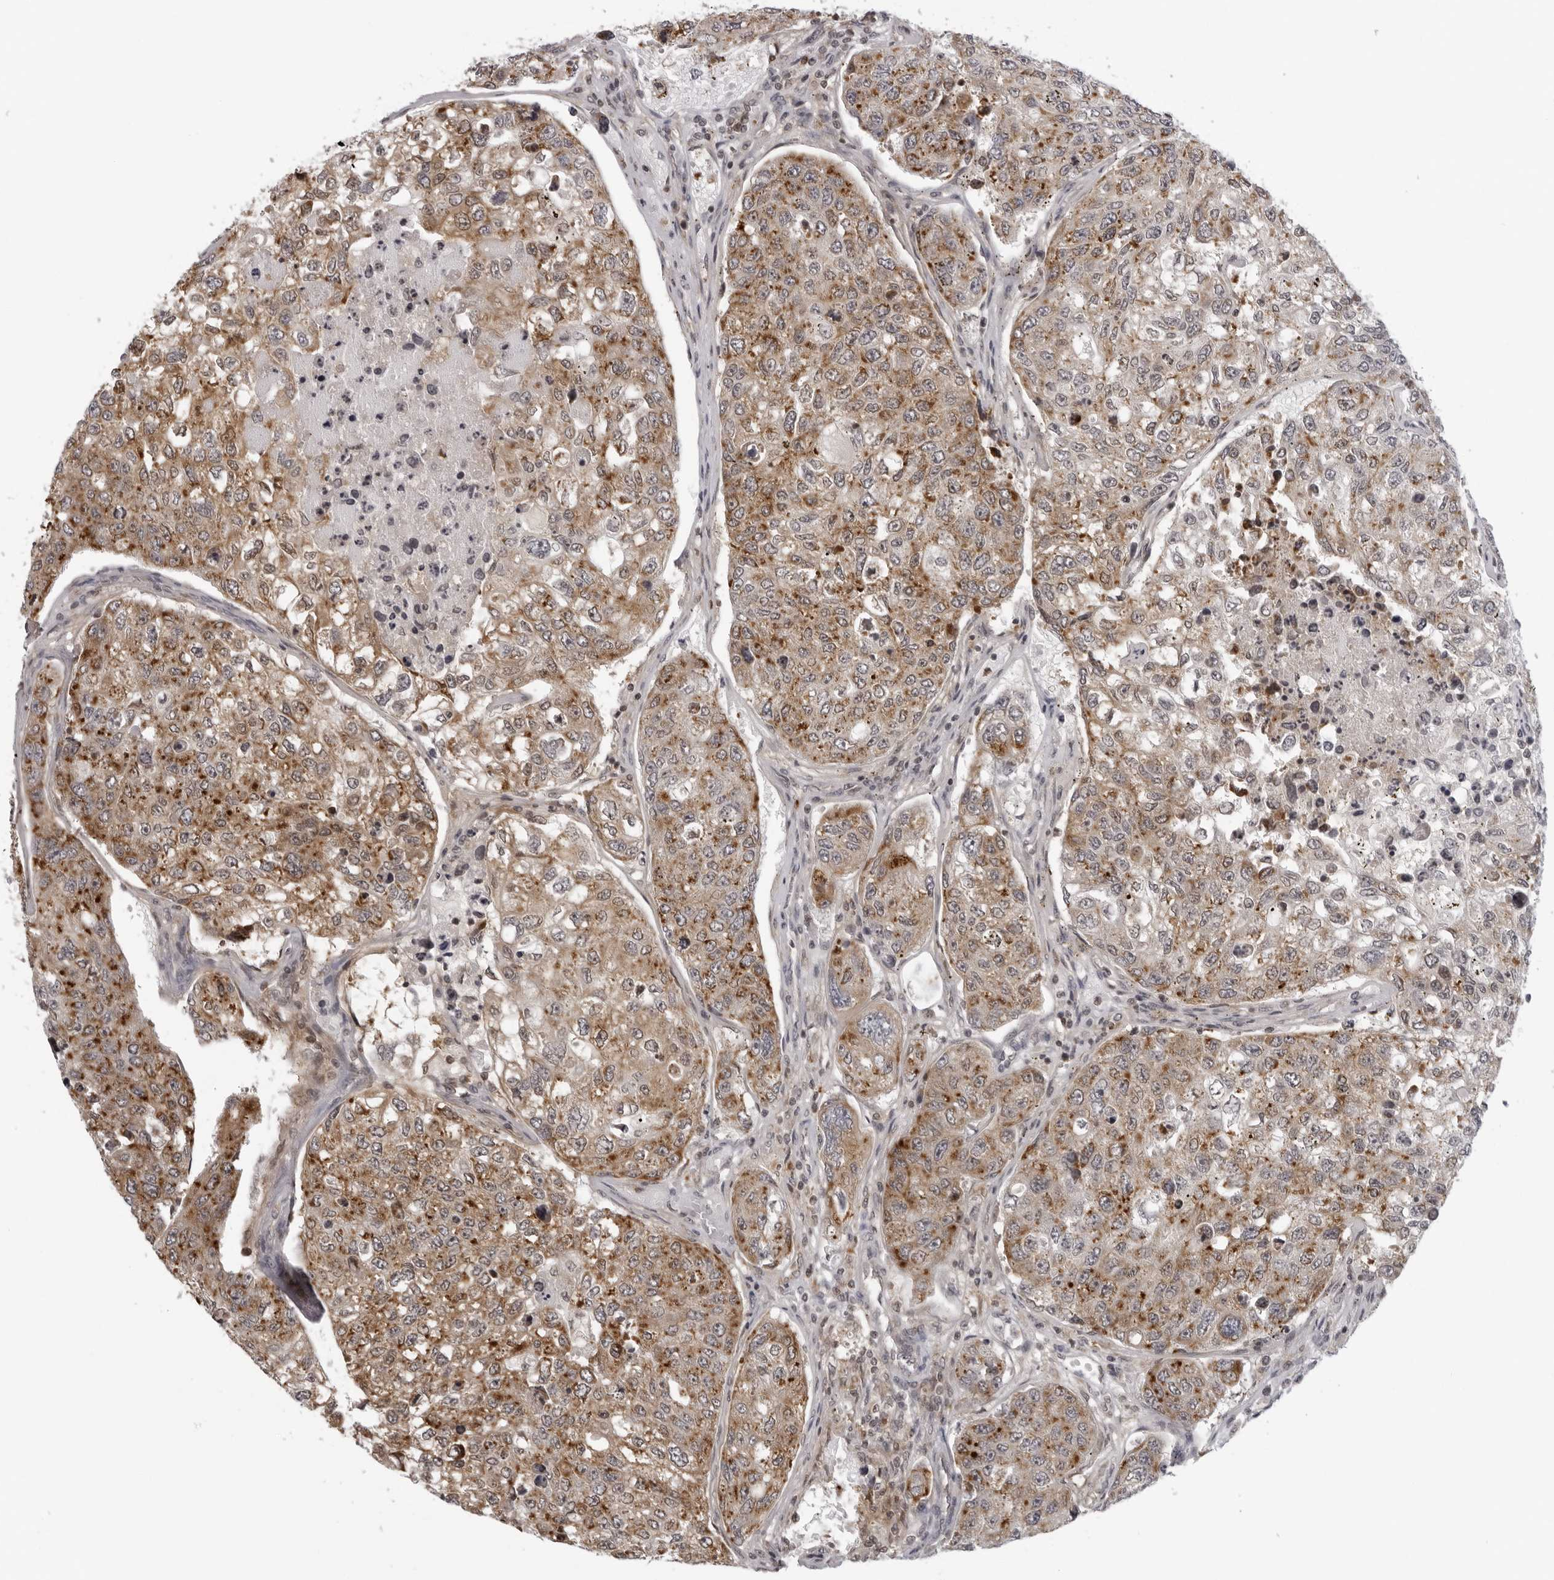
{"staining": {"intensity": "moderate", "quantity": ">75%", "location": "cytoplasmic/membranous"}, "tissue": "urothelial cancer", "cell_type": "Tumor cells", "image_type": "cancer", "snomed": [{"axis": "morphology", "description": "Urothelial carcinoma, High grade"}, {"axis": "topography", "description": "Lymph node"}, {"axis": "topography", "description": "Urinary bladder"}], "caption": "Urothelial carcinoma (high-grade) stained with a brown dye exhibits moderate cytoplasmic/membranous positive staining in about >75% of tumor cells.", "gene": "MRPS15", "patient": {"sex": "male", "age": 51}}